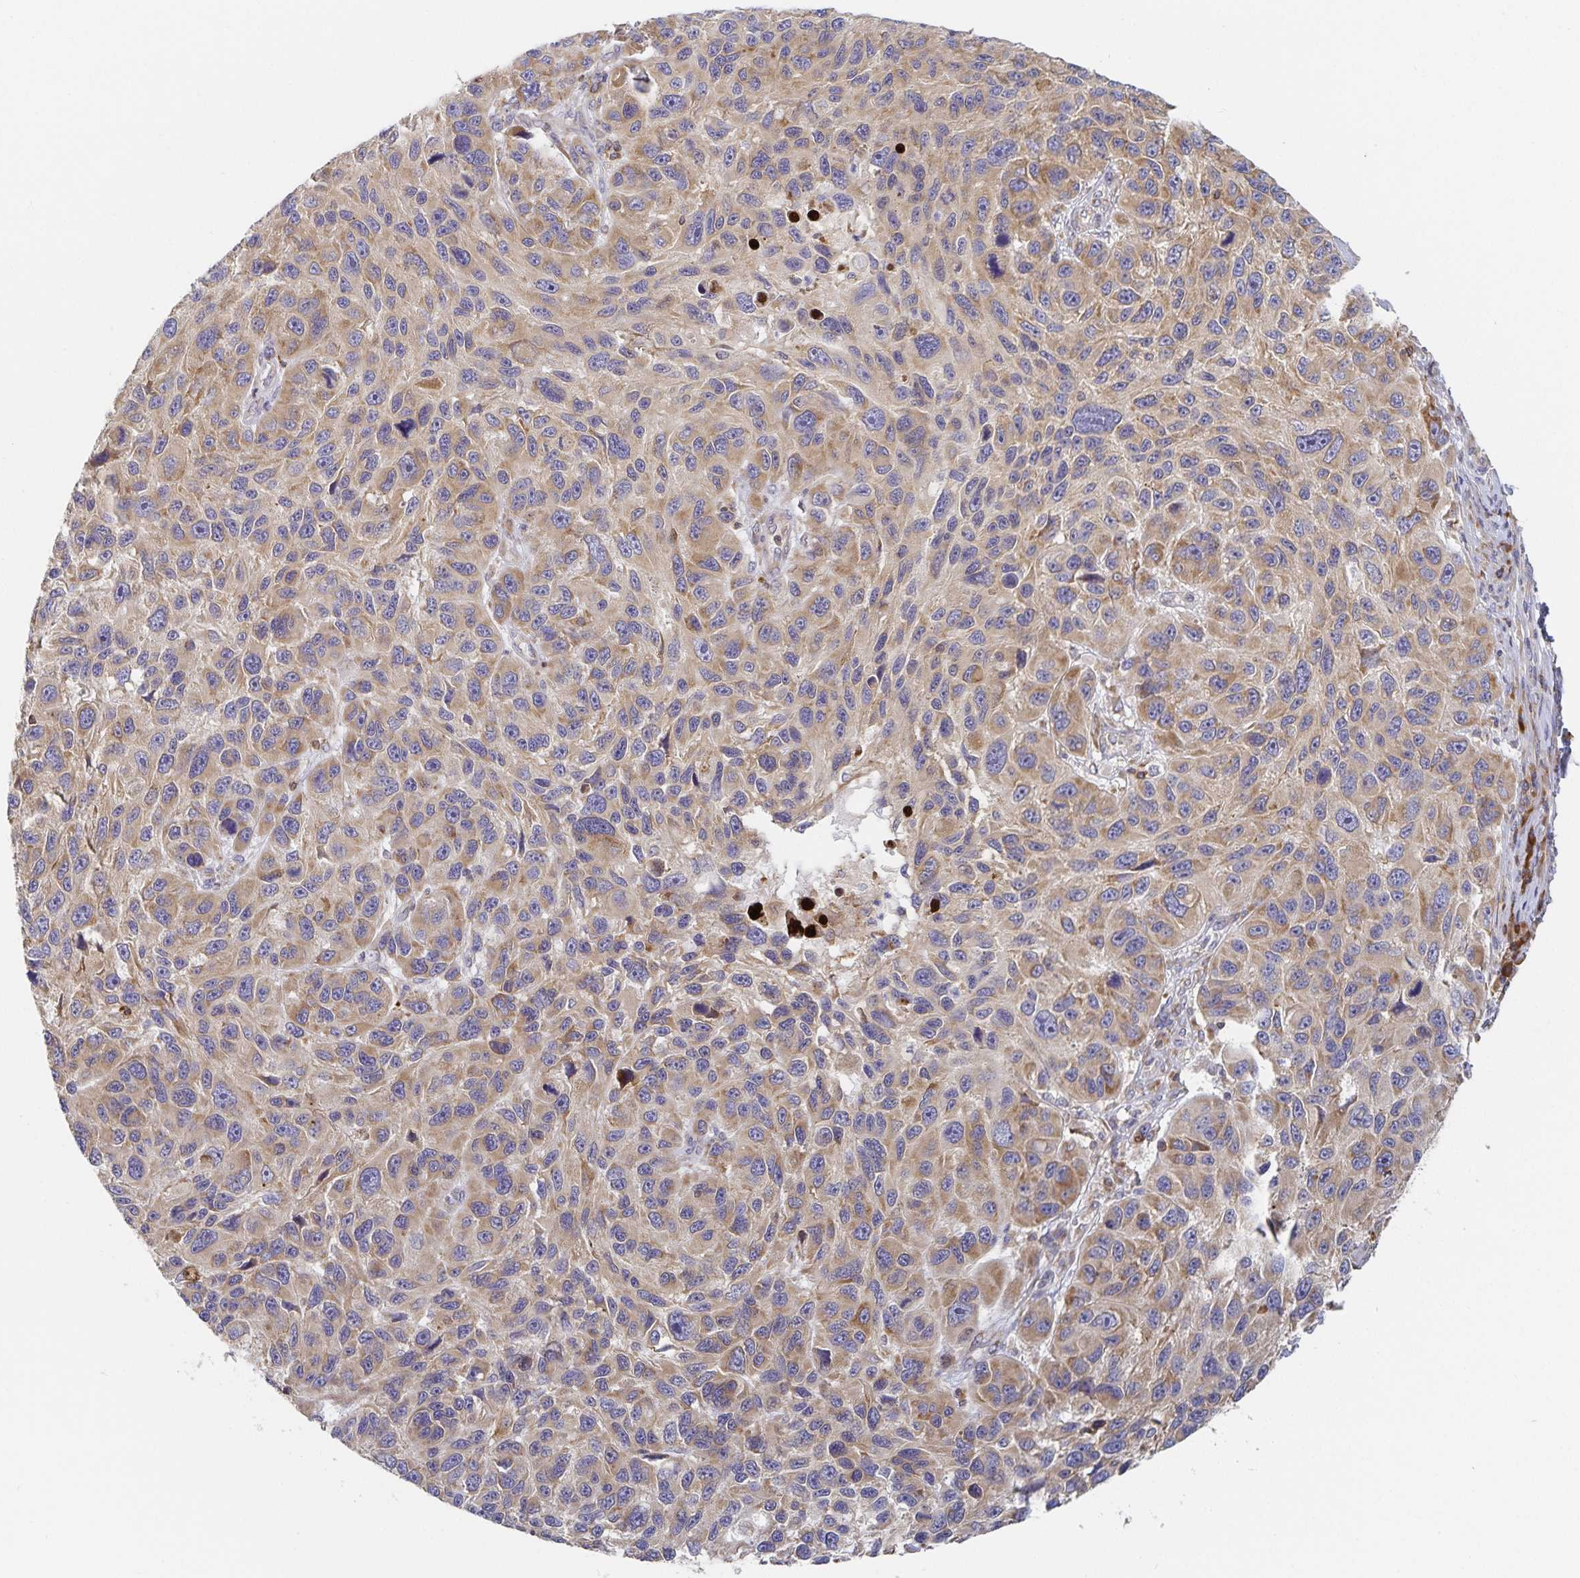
{"staining": {"intensity": "moderate", "quantity": "25%-75%", "location": "cytoplasmic/membranous"}, "tissue": "melanoma", "cell_type": "Tumor cells", "image_type": "cancer", "snomed": [{"axis": "morphology", "description": "Malignant melanoma, NOS"}, {"axis": "topography", "description": "Skin"}], "caption": "High-power microscopy captured an immunohistochemistry image of malignant melanoma, revealing moderate cytoplasmic/membranous staining in approximately 25%-75% of tumor cells.", "gene": "NOMO1", "patient": {"sex": "male", "age": 53}}